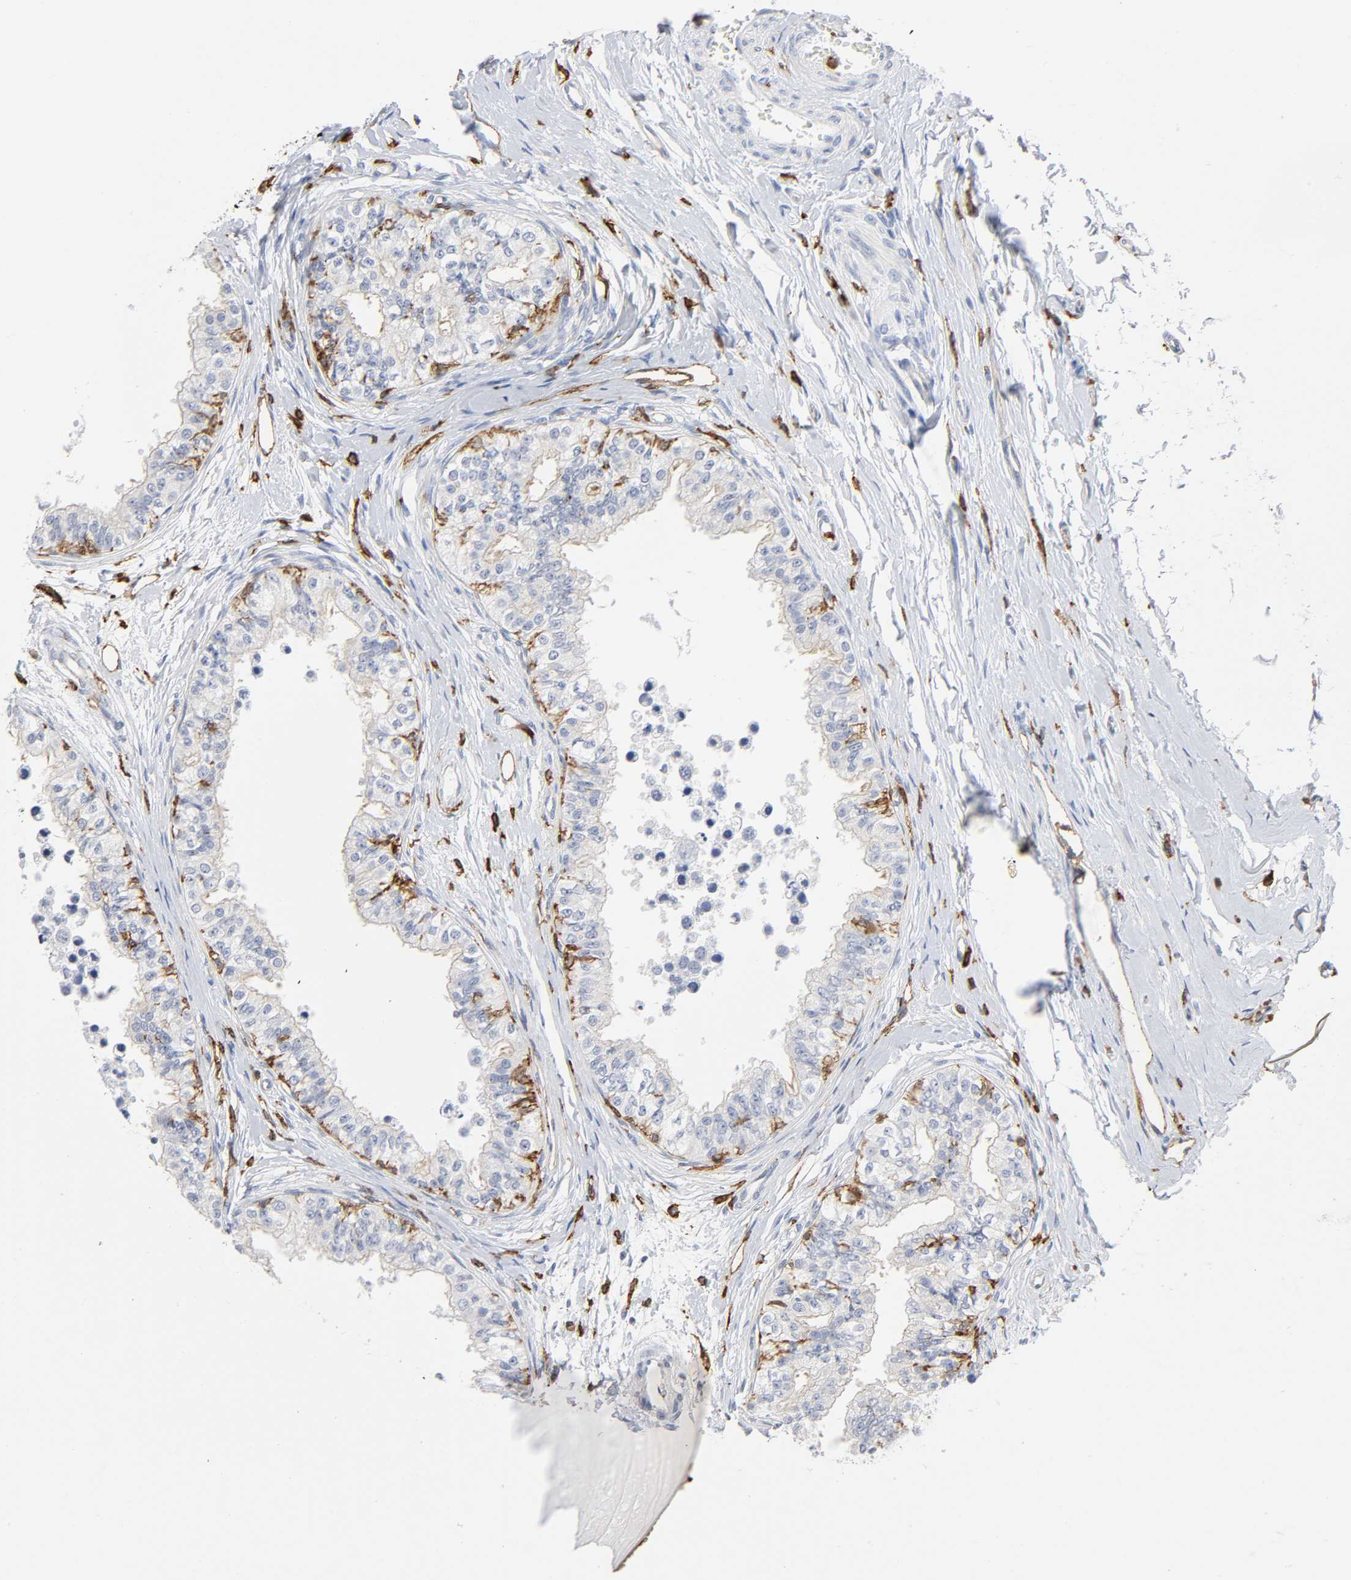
{"staining": {"intensity": "negative", "quantity": "none", "location": "none"}, "tissue": "epididymis", "cell_type": "Glandular cells", "image_type": "normal", "snomed": [{"axis": "morphology", "description": "Normal tissue, NOS"}, {"axis": "morphology", "description": "Adenocarcinoma, metastatic, NOS"}, {"axis": "topography", "description": "Testis"}, {"axis": "topography", "description": "Epididymis"}], "caption": "Protein analysis of normal epididymis displays no significant positivity in glandular cells.", "gene": "LYN", "patient": {"sex": "male", "age": 26}}